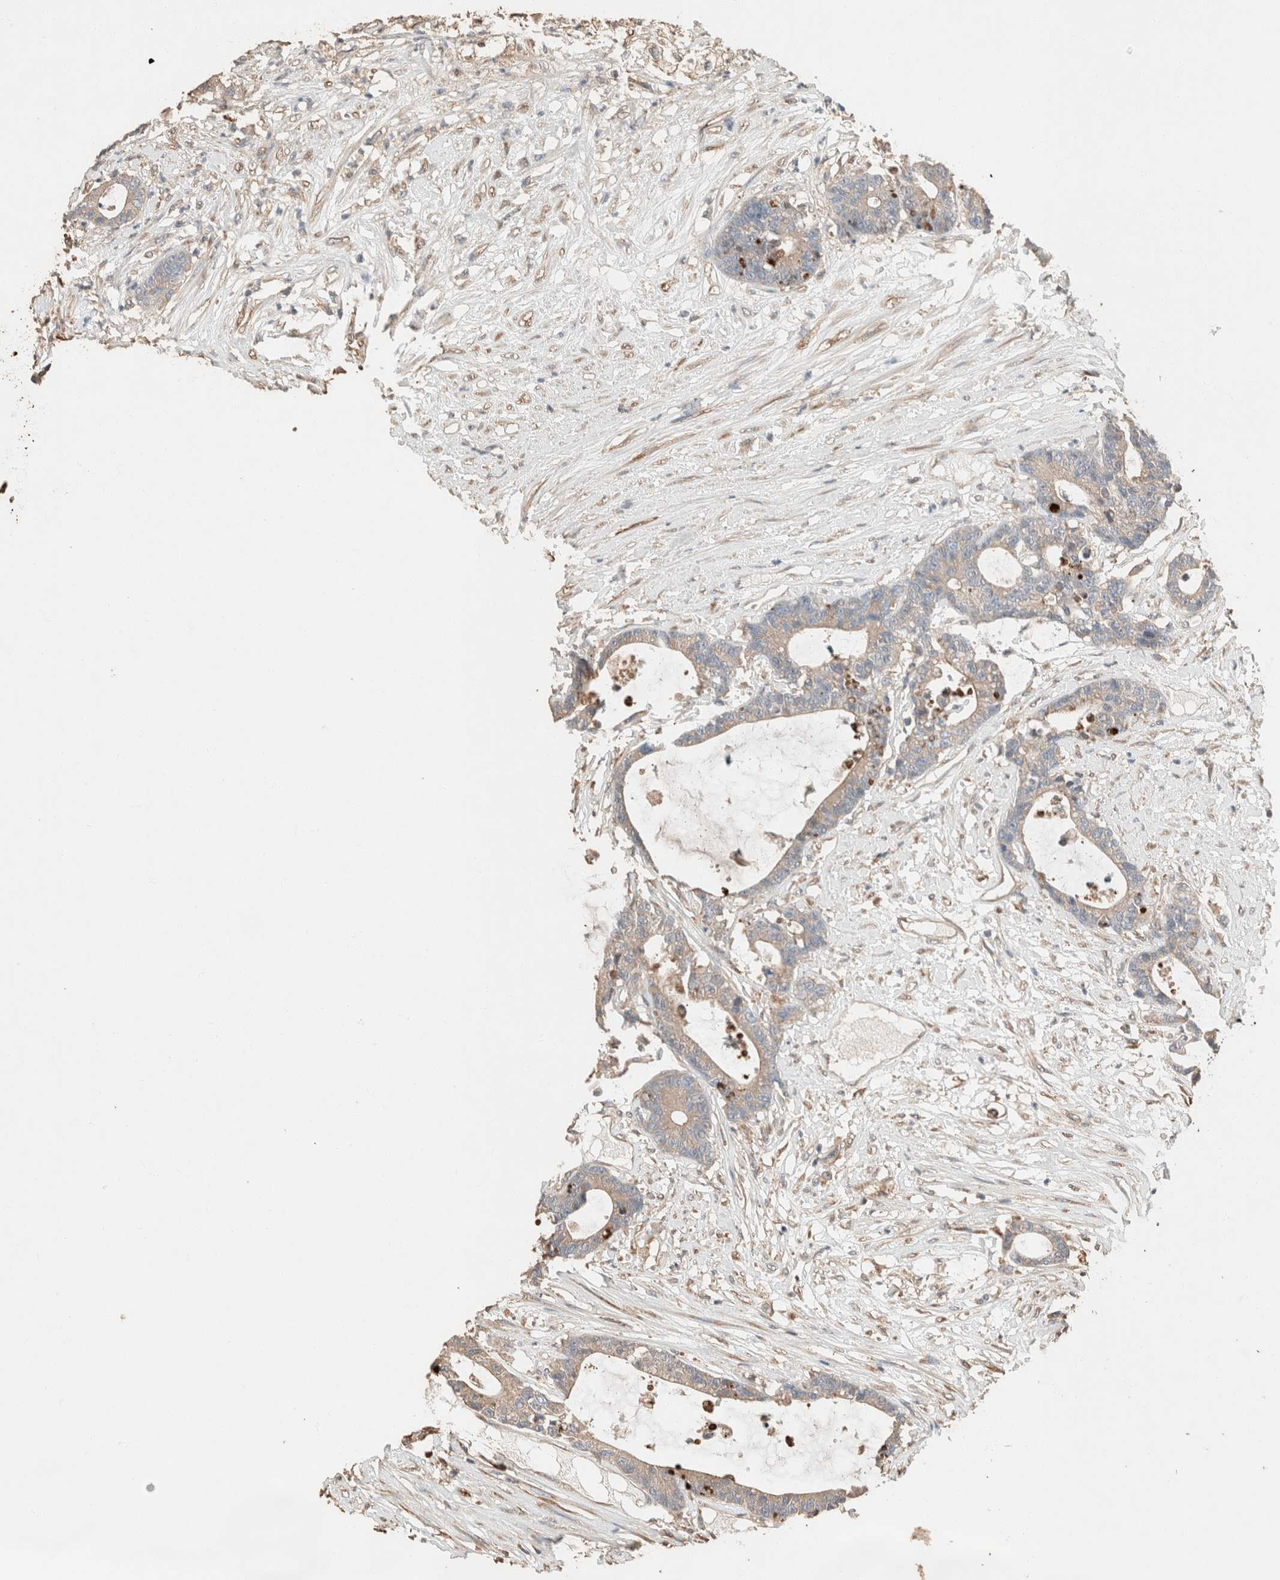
{"staining": {"intensity": "weak", "quantity": ">75%", "location": "cytoplasmic/membranous"}, "tissue": "colorectal cancer", "cell_type": "Tumor cells", "image_type": "cancer", "snomed": [{"axis": "morphology", "description": "Adenocarcinoma, NOS"}, {"axis": "topography", "description": "Colon"}], "caption": "Protein staining of adenocarcinoma (colorectal) tissue demonstrates weak cytoplasmic/membranous positivity in about >75% of tumor cells.", "gene": "TUBD1", "patient": {"sex": "female", "age": 84}}